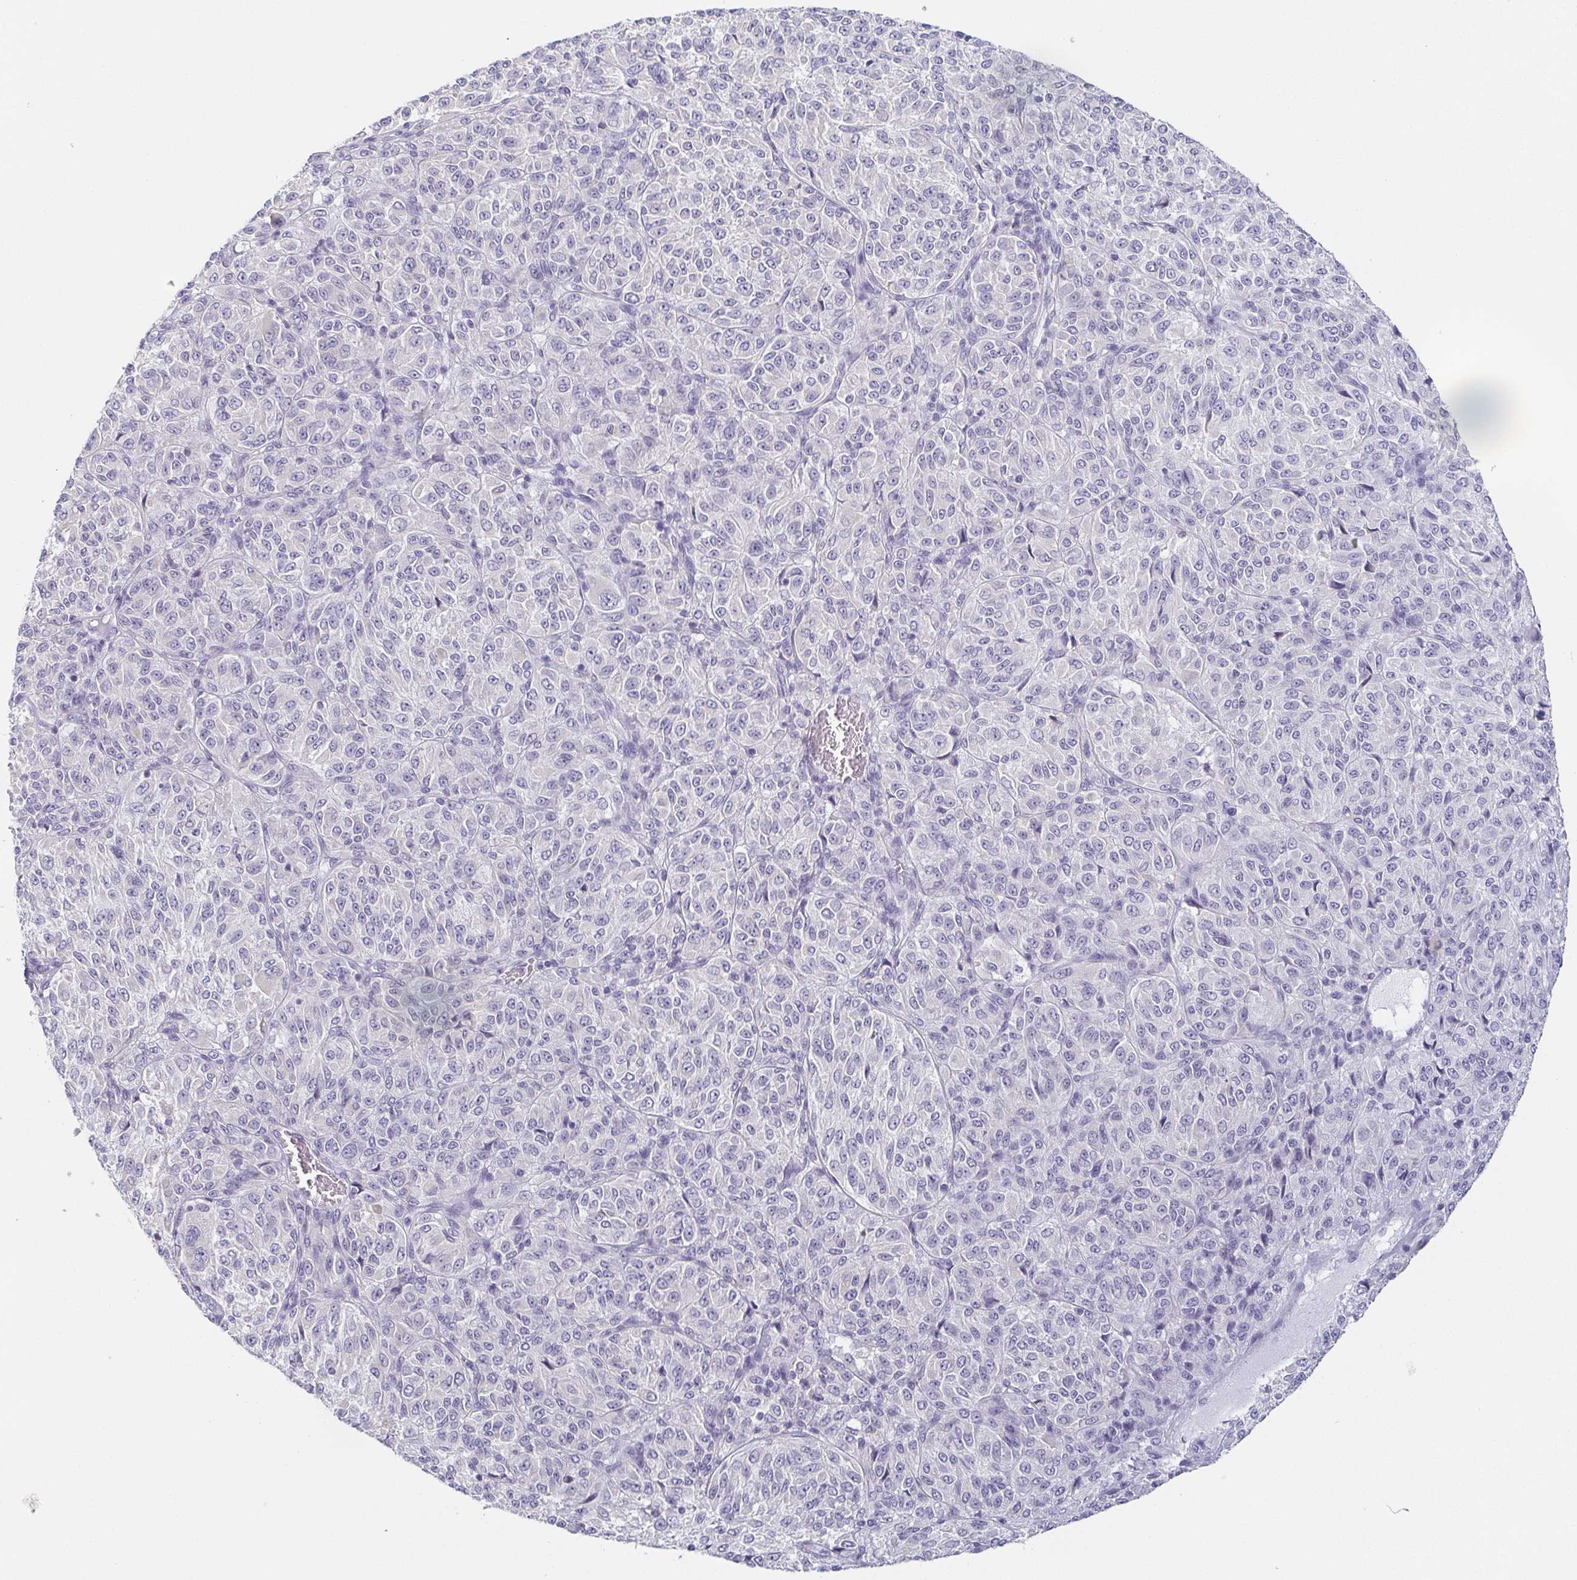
{"staining": {"intensity": "negative", "quantity": "none", "location": "none"}, "tissue": "melanoma", "cell_type": "Tumor cells", "image_type": "cancer", "snomed": [{"axis": "morphology", "description": "Malignant melanoma, Metastatic site"}, {"axis": "topography", "description": "Brain"}], "caption": "A histopathology image of malignant melanoma (metastatic site) stained for a protein exhibits no brown staining in tumor cells.", "gene": "PRR27", "patient": {"sex": "female", "age": 56}}